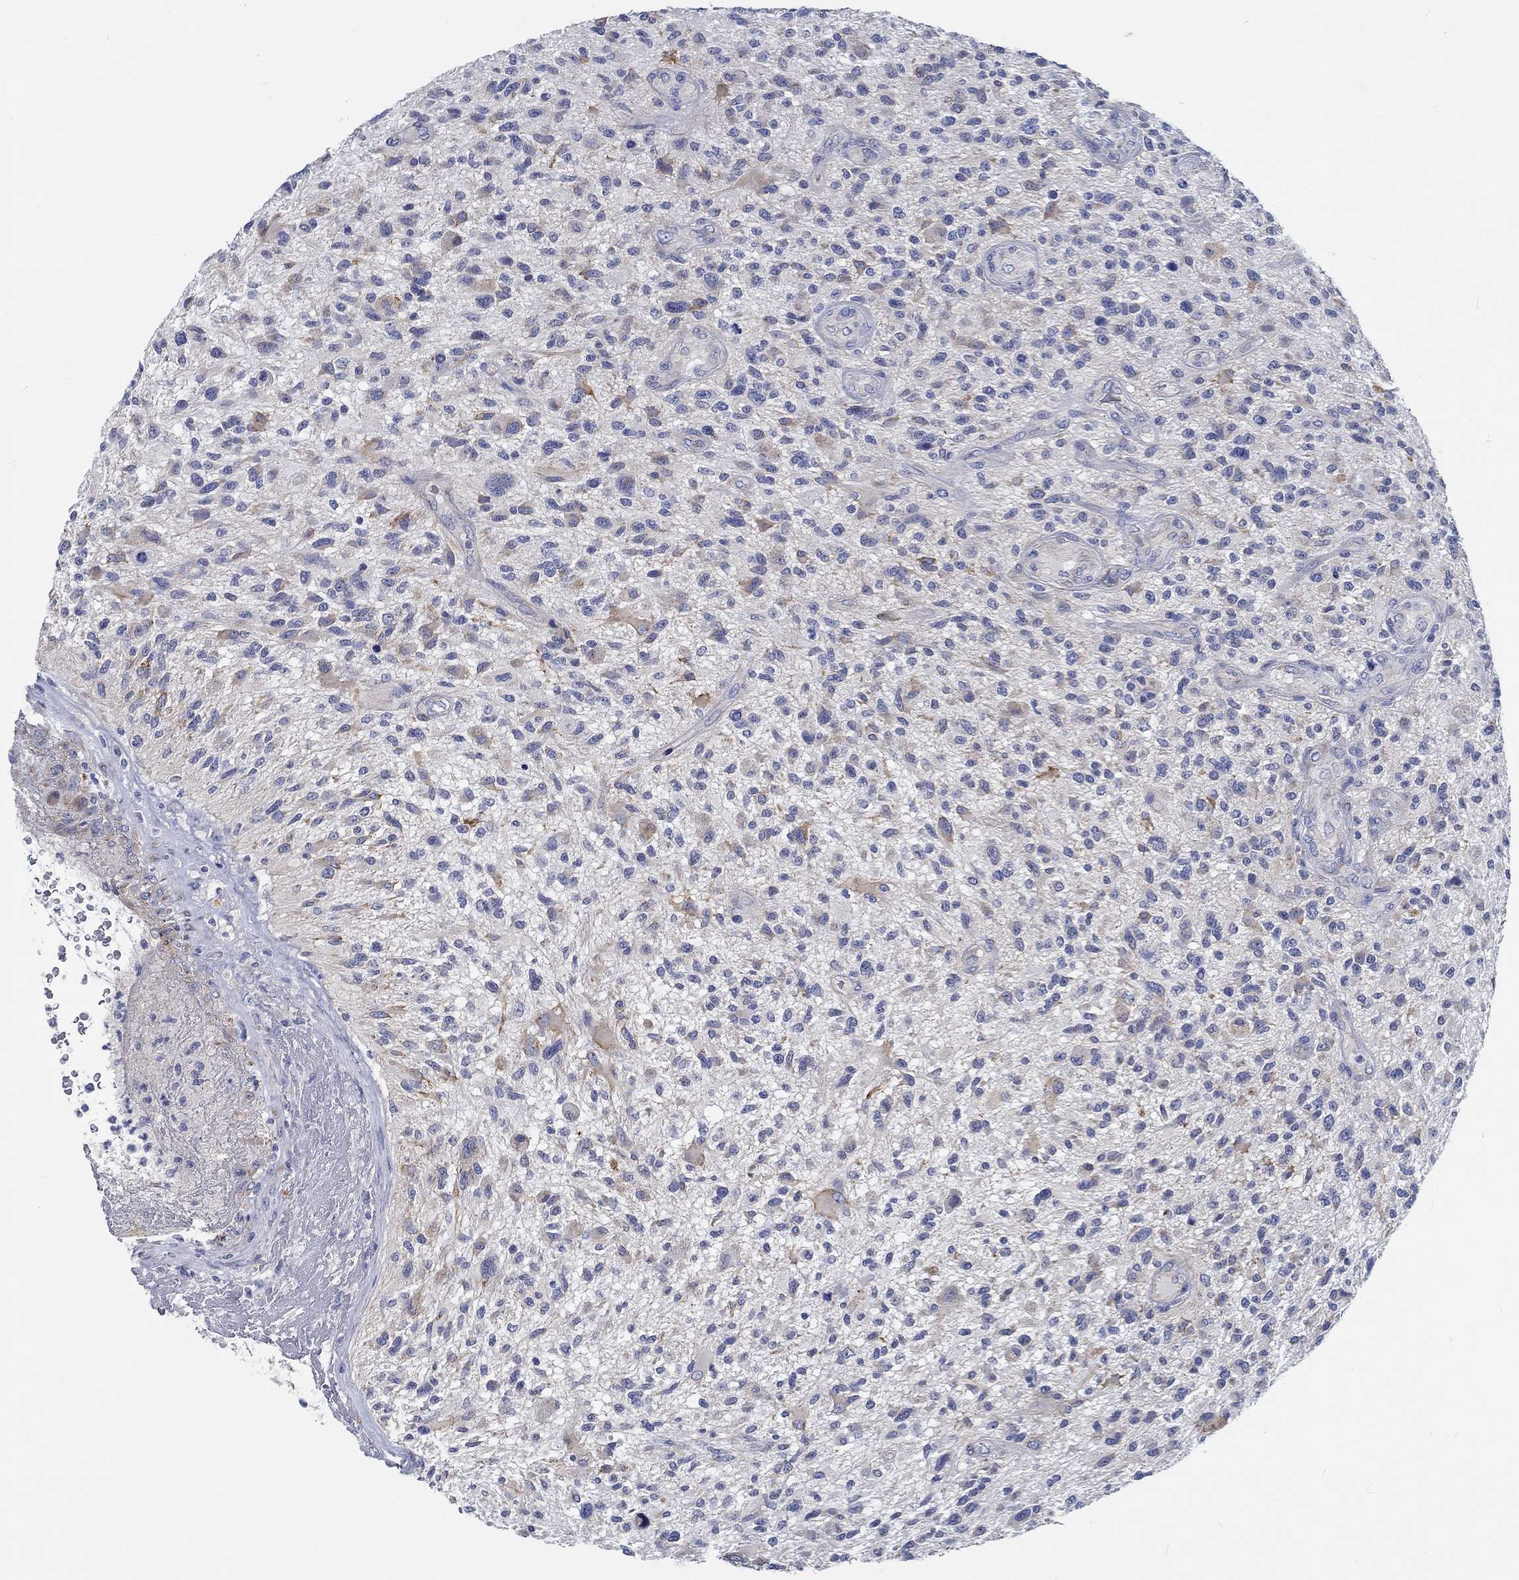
{"staining": {"intensity": "weak", "quantity": "25%-75%", "location": "cytoplasmic/membranous"}, "tissue": "glioma", "cell_type": "Tumor cells", "image_type": "cancer", "snomed": [{"axis": "morphology", "description": "Glioma, malignant, High grade"}, {"axis": "topography", "description": "Brain"}], "caption": "This histopathology image shows glioma stained with immunohistochemistry to label a protein in brown. The cytoplasmic/membranous of tumor cells show weak positivity for the protein. Nuclei are counter-stained blue.", "gene": "MYBPC1", "patient": {"sex": "male", "age": 47}}